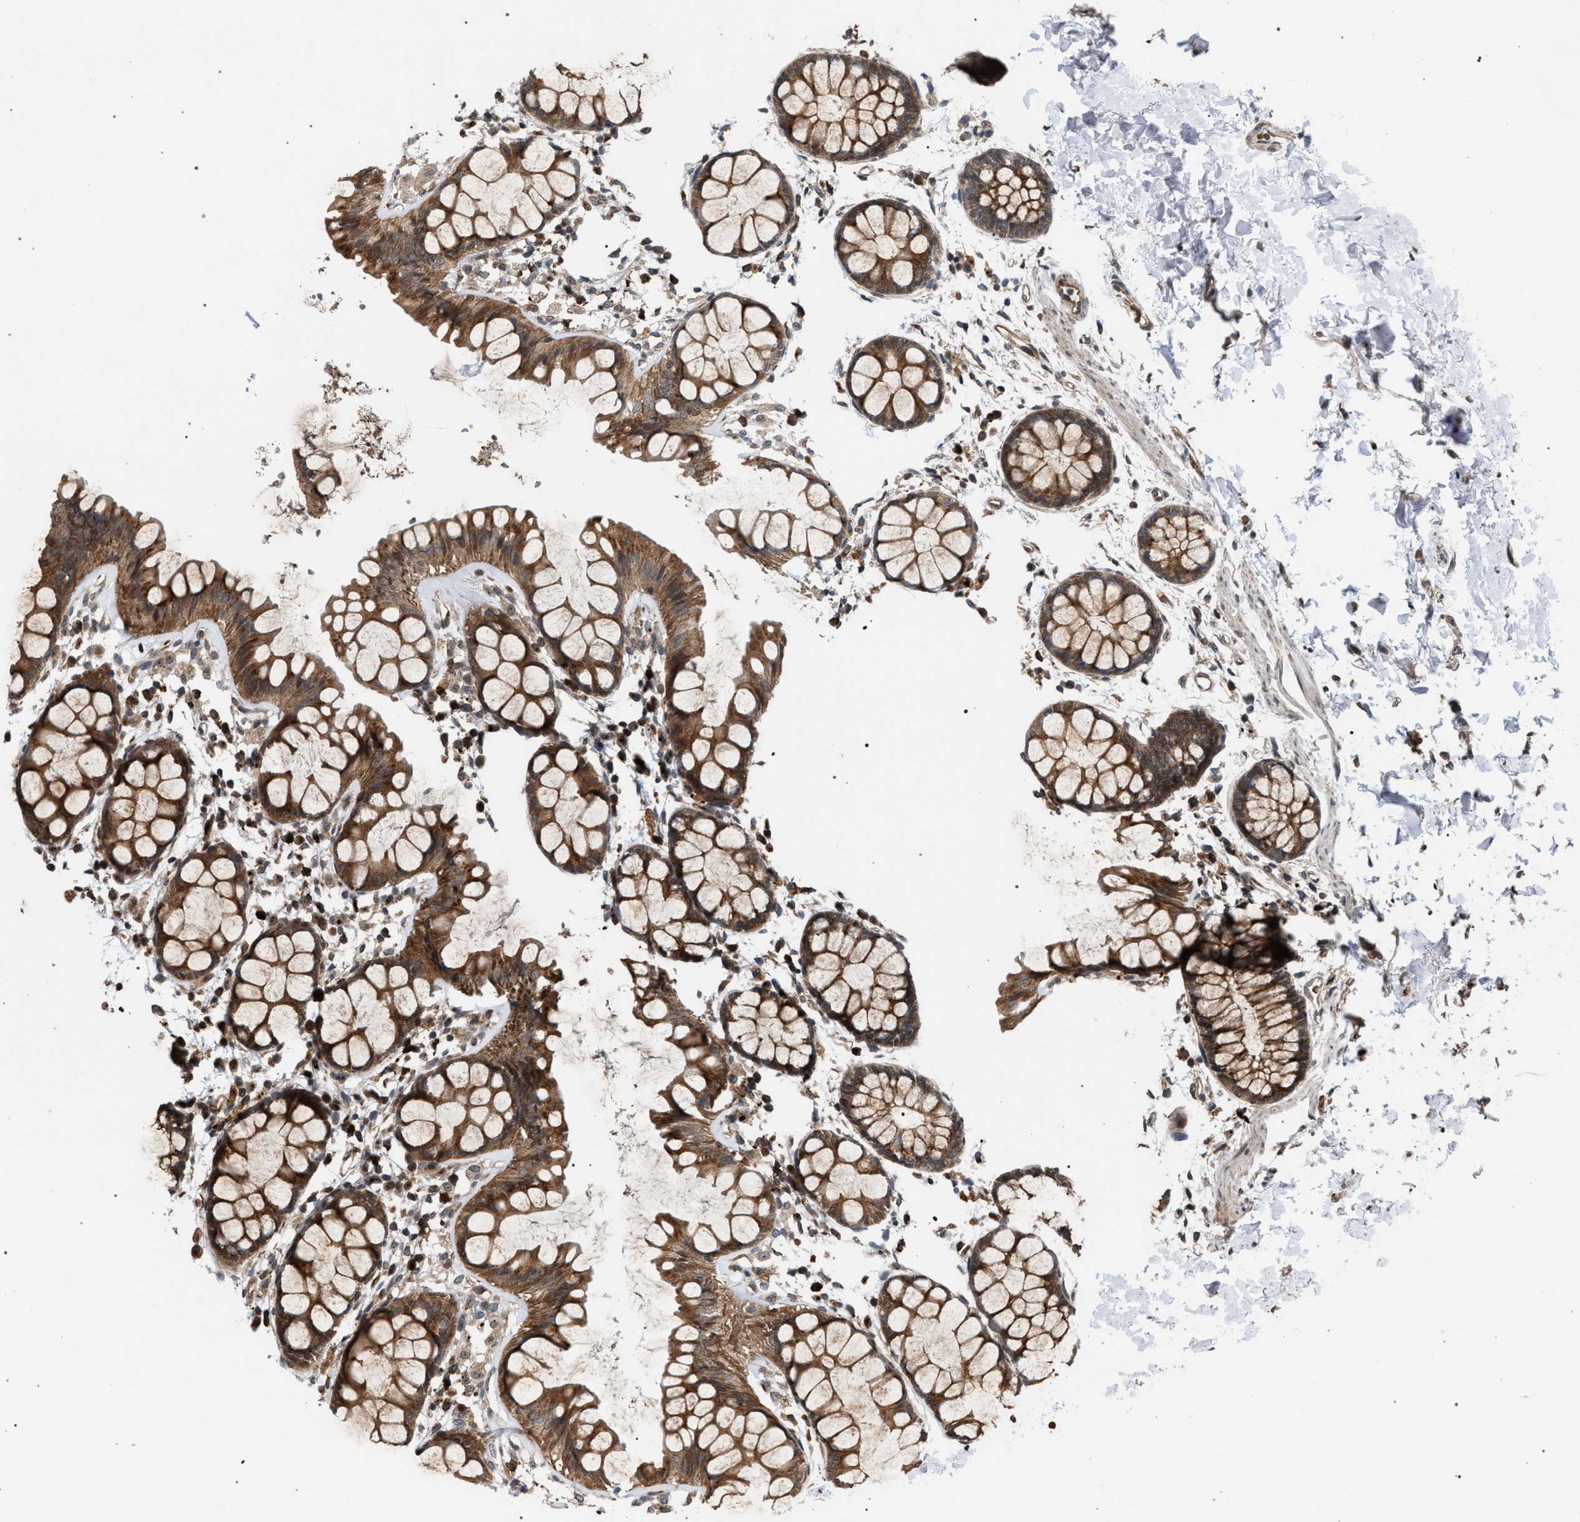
{"staining": {"intensity": "strong", "quantity": ">75%", "location": "cytoplasmic/membranous"}, "tissue": "rectum", "cell_type": "Glandular cells", "image_type": "normal", "snomed": [{"axis": "morphology", "description": "Normal tissue, NOS"}, {"axis": "topography", "description": "Rectum"}], "caption": "An IHC image of normal tissue is shown. Protein staining in brown labels strong cytoplasmic/membranous positivity in rectum within glandular cells.", "gene": "IRAK4", "patient": {"sex": "female", "age": 66}}